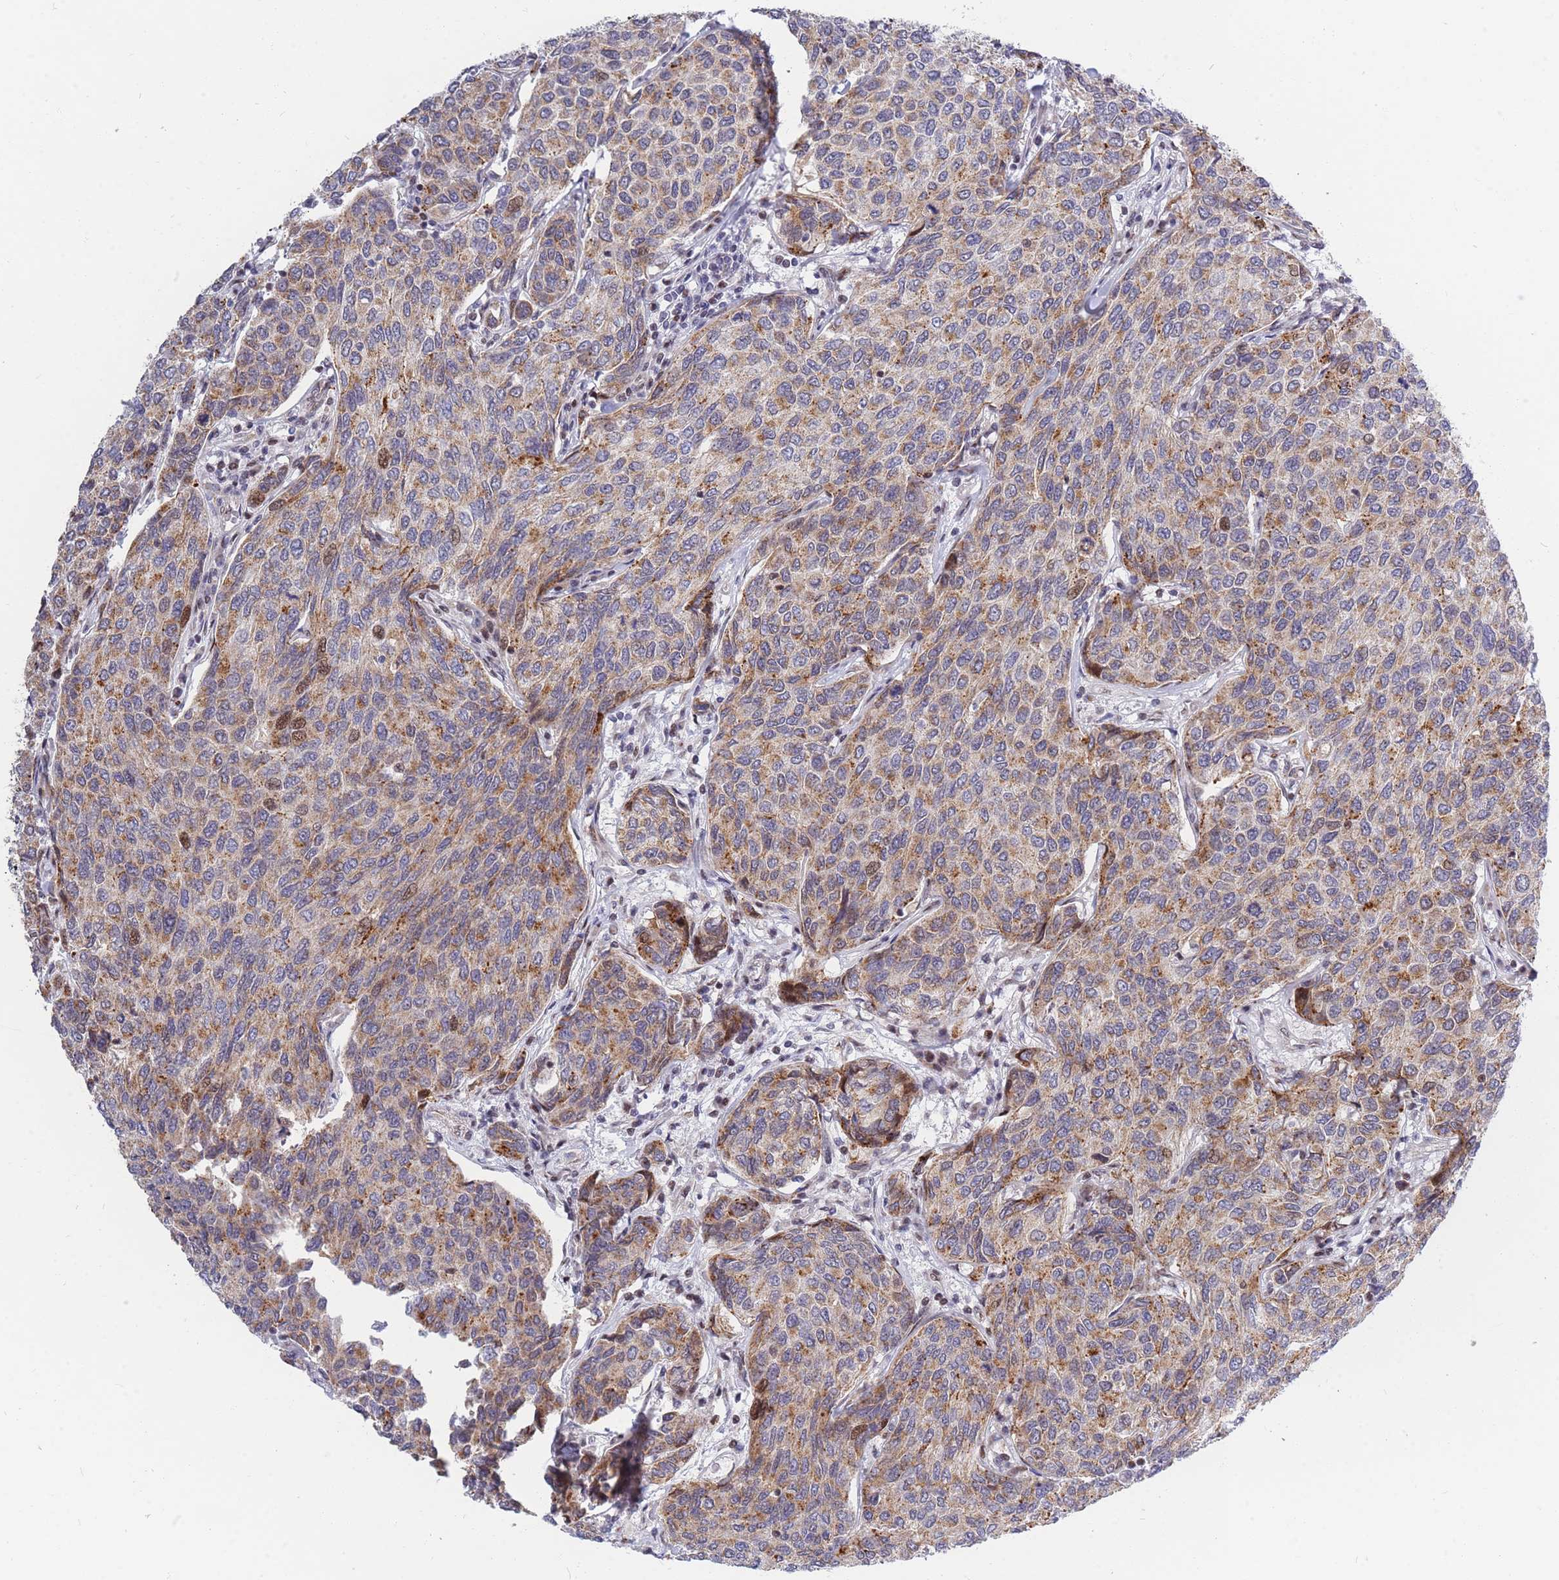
{"staining": {"intensity": "moderate", "quantity": ">75%", "location": "cytoplasmic/membranous"}, "tissue": "breast cancer", "cell_type": "Tumor cells", "image_type": "cancer", "snomed": [{"axis": "morphology", "description": "Duct carcinoma"}, {"axis": "topography", "description": "Breast"}], "caption": "Tumor cells show medium levels of moderate cytoplasmic/membranous positivity in about >75% of cells in invasive ductal carcinoma (breast). (DAB (3,3'-diaminobenzidine) IHC, brown staining for protein, blue staining for nuclei).", "gene": "MOB4", "patient": {"sex": "female", "age": 55}}